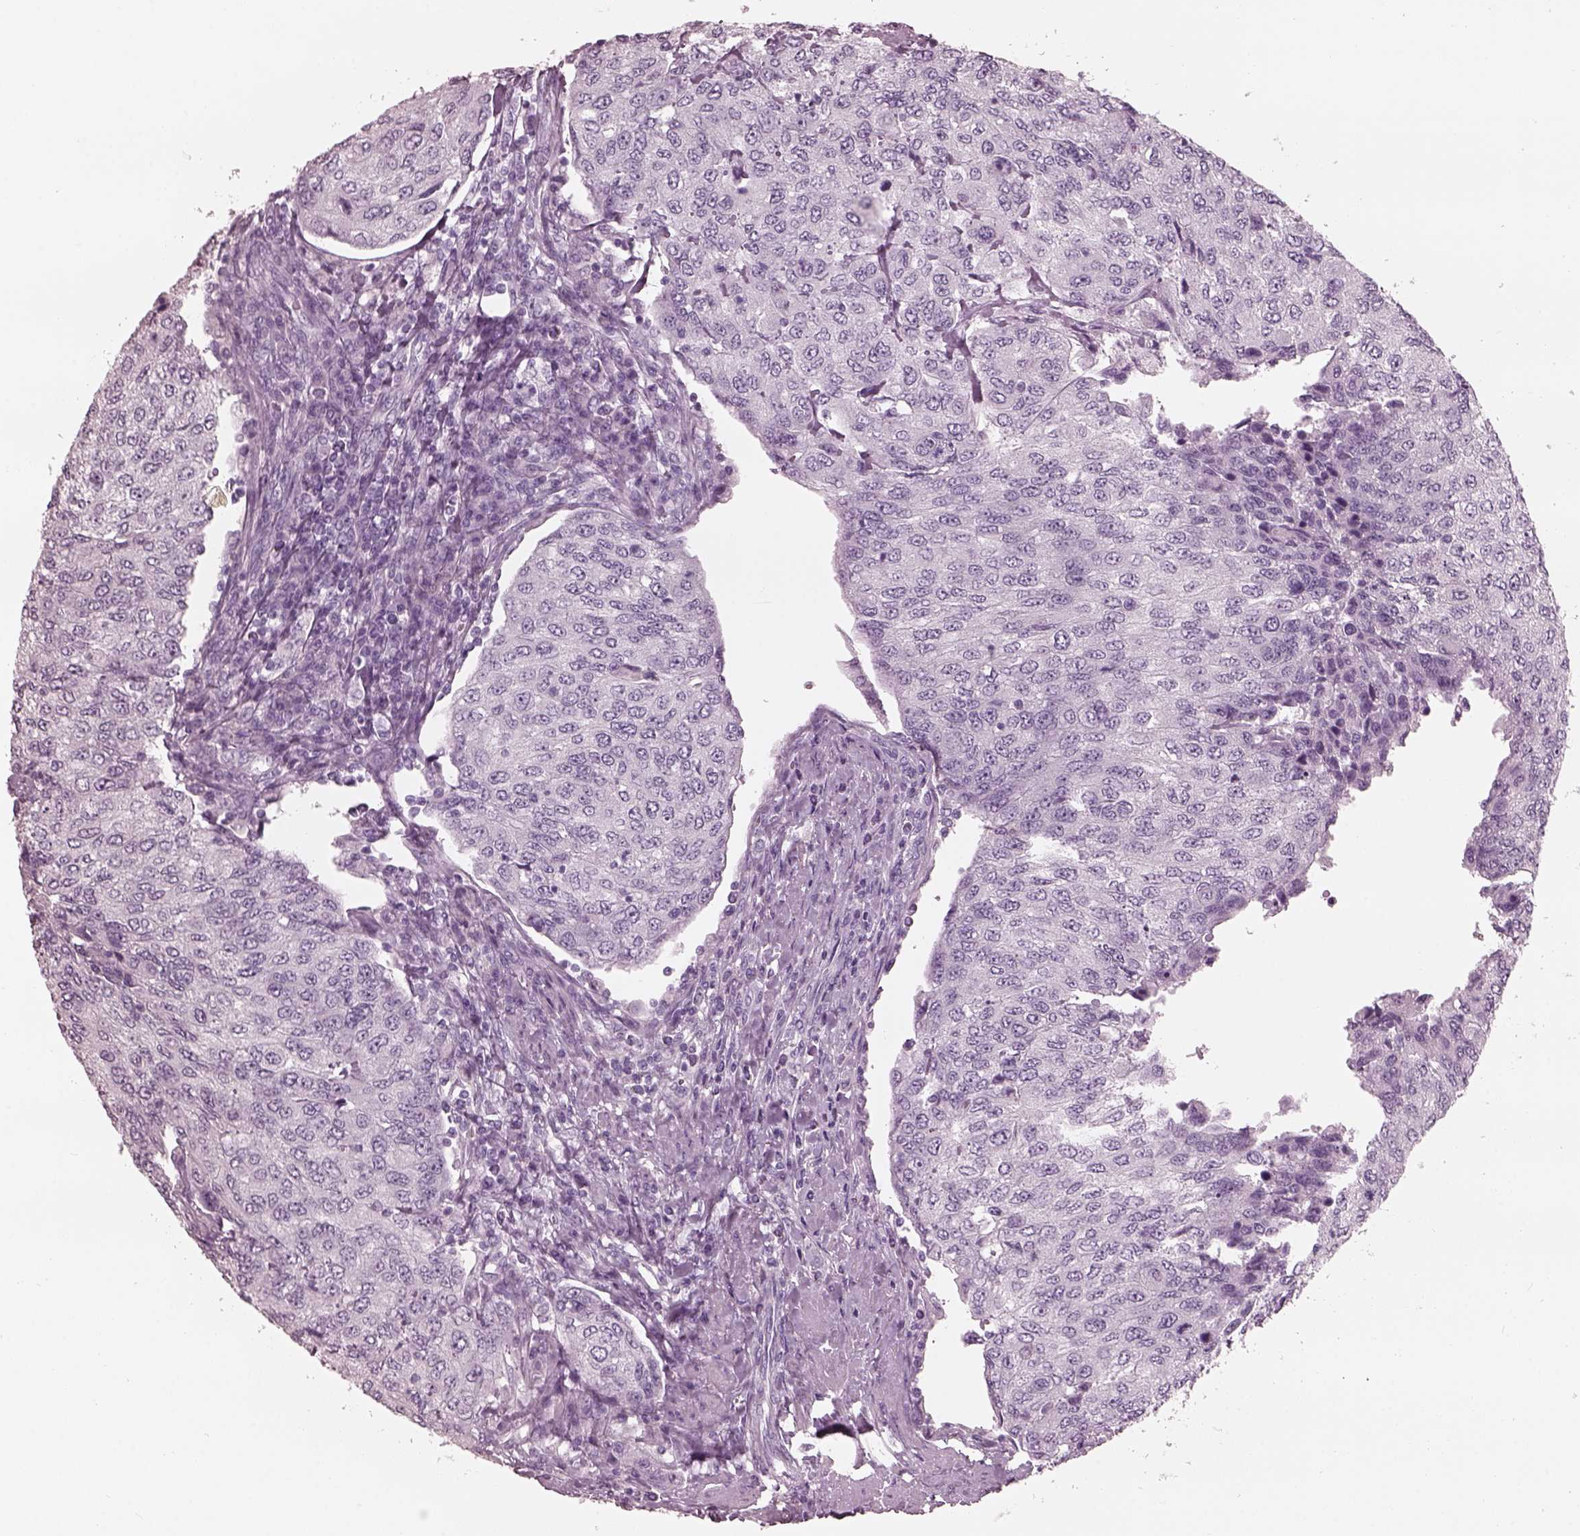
{"staining": {"intensity": "negative", "quantity": "none", "location": "none"}, "tissue": "urothelial cancer", "cell_type": "Tumor cells", "image_type": "cancer", "snomed": [{"axis": "morphology", "description": "Urothelial carcinoma, High grade"}, {"axis": "topography", "description": "Urinary bladder"}], "caption": "The immunohistochemistry (IHC) photomicrograph has no significant staining in tumor cells of high-grade urothelial carcinoma tissue.", "gene": "FABP9", "patient": {"sex": "female", "age": 78}}